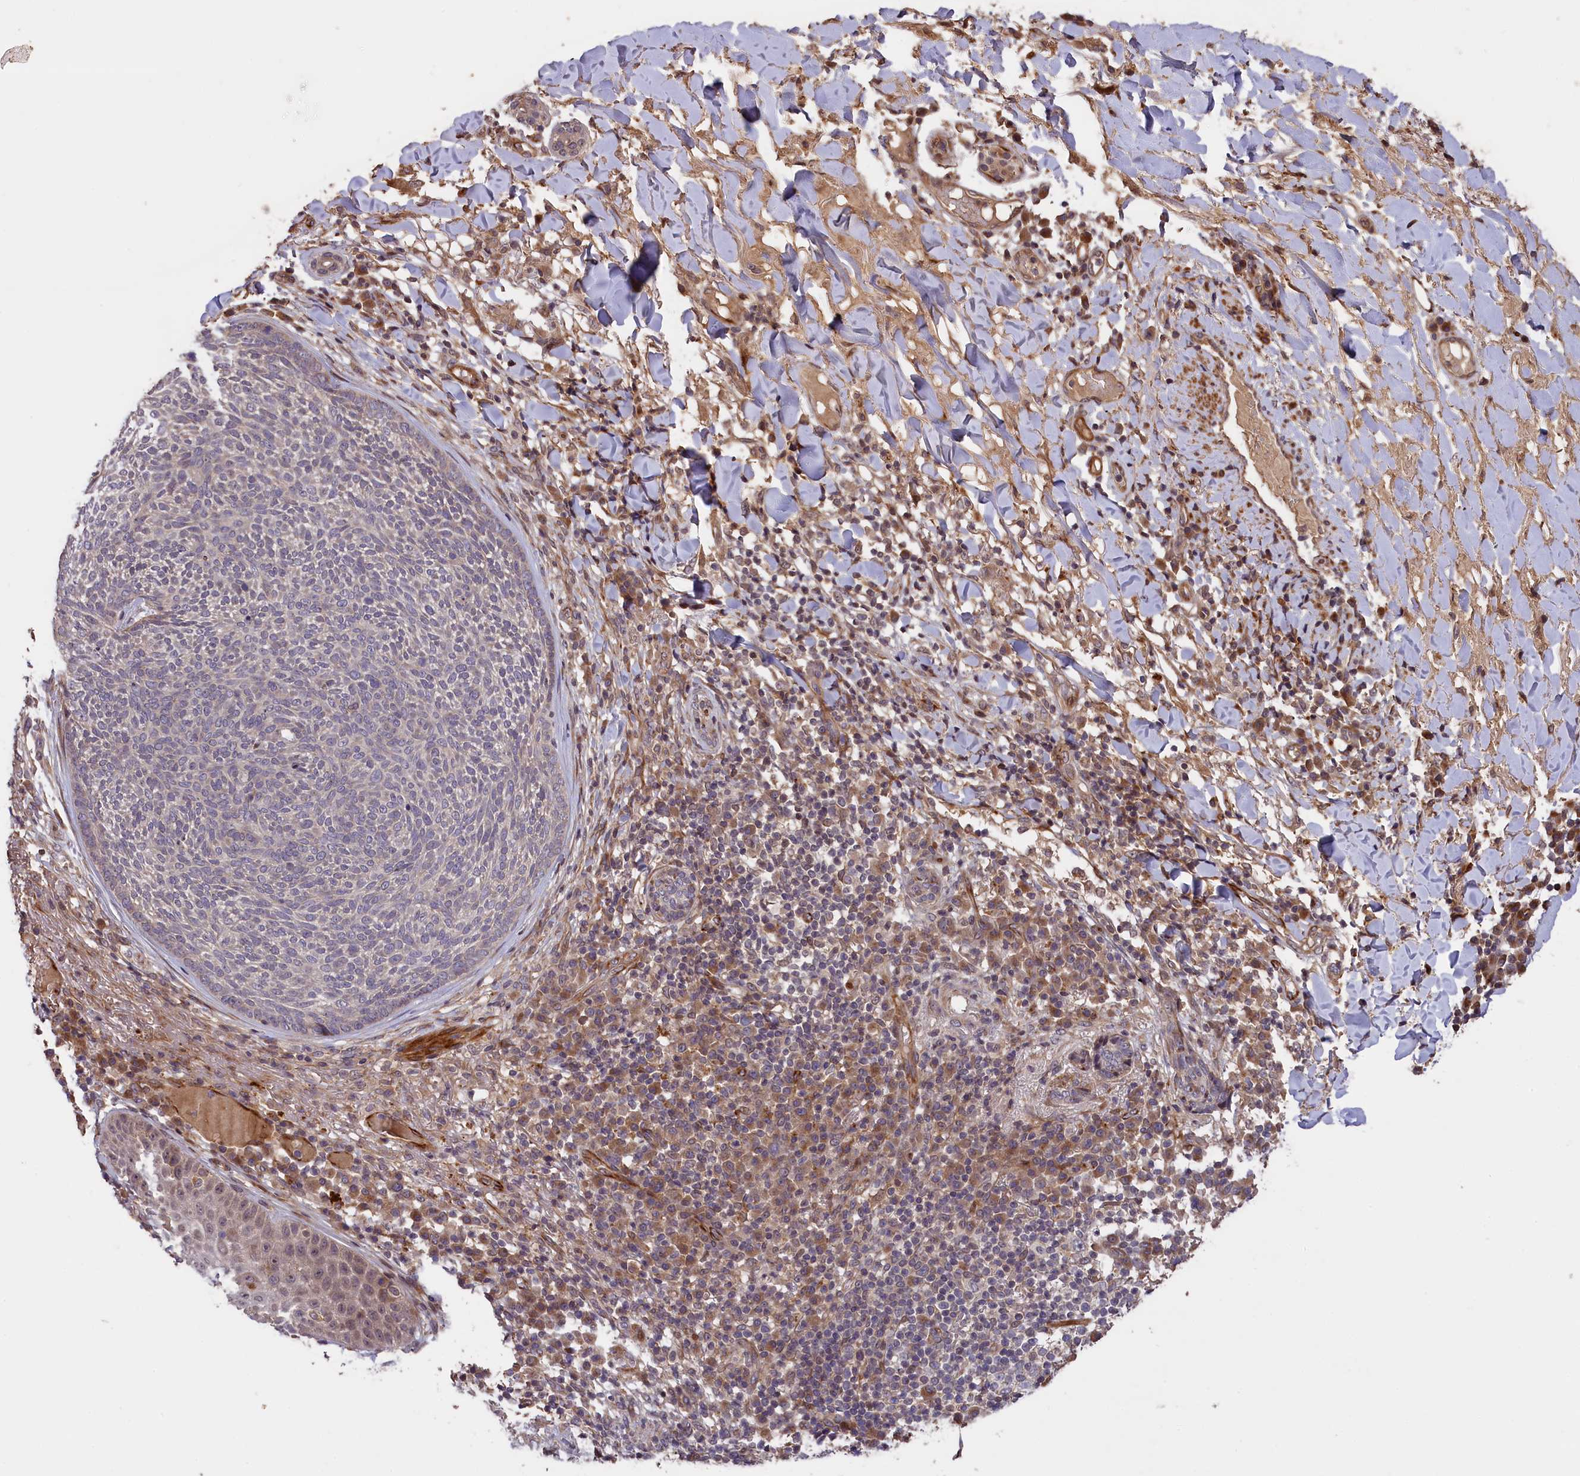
{"staining": {"intensity": "negative", "quantity": "none", "location": "none"}, "tissue": "skin cancer", "cell_type": "Tumor cells", "image_type": "cancer", "snomed": [{"axis": "morphology", "description": "Basal cell carcinoma"}, {"axis": "topography", "description": "Skin"}], "caption": "Immunohistochemistry image of neoplastic tissue: human skin cancer (basal cell carcinoma) stained with DAB exhibits no significant protein positivity in tumor cells.", "gene": "DNAJB9", "patient": {"sex": "male", "age": 85}}